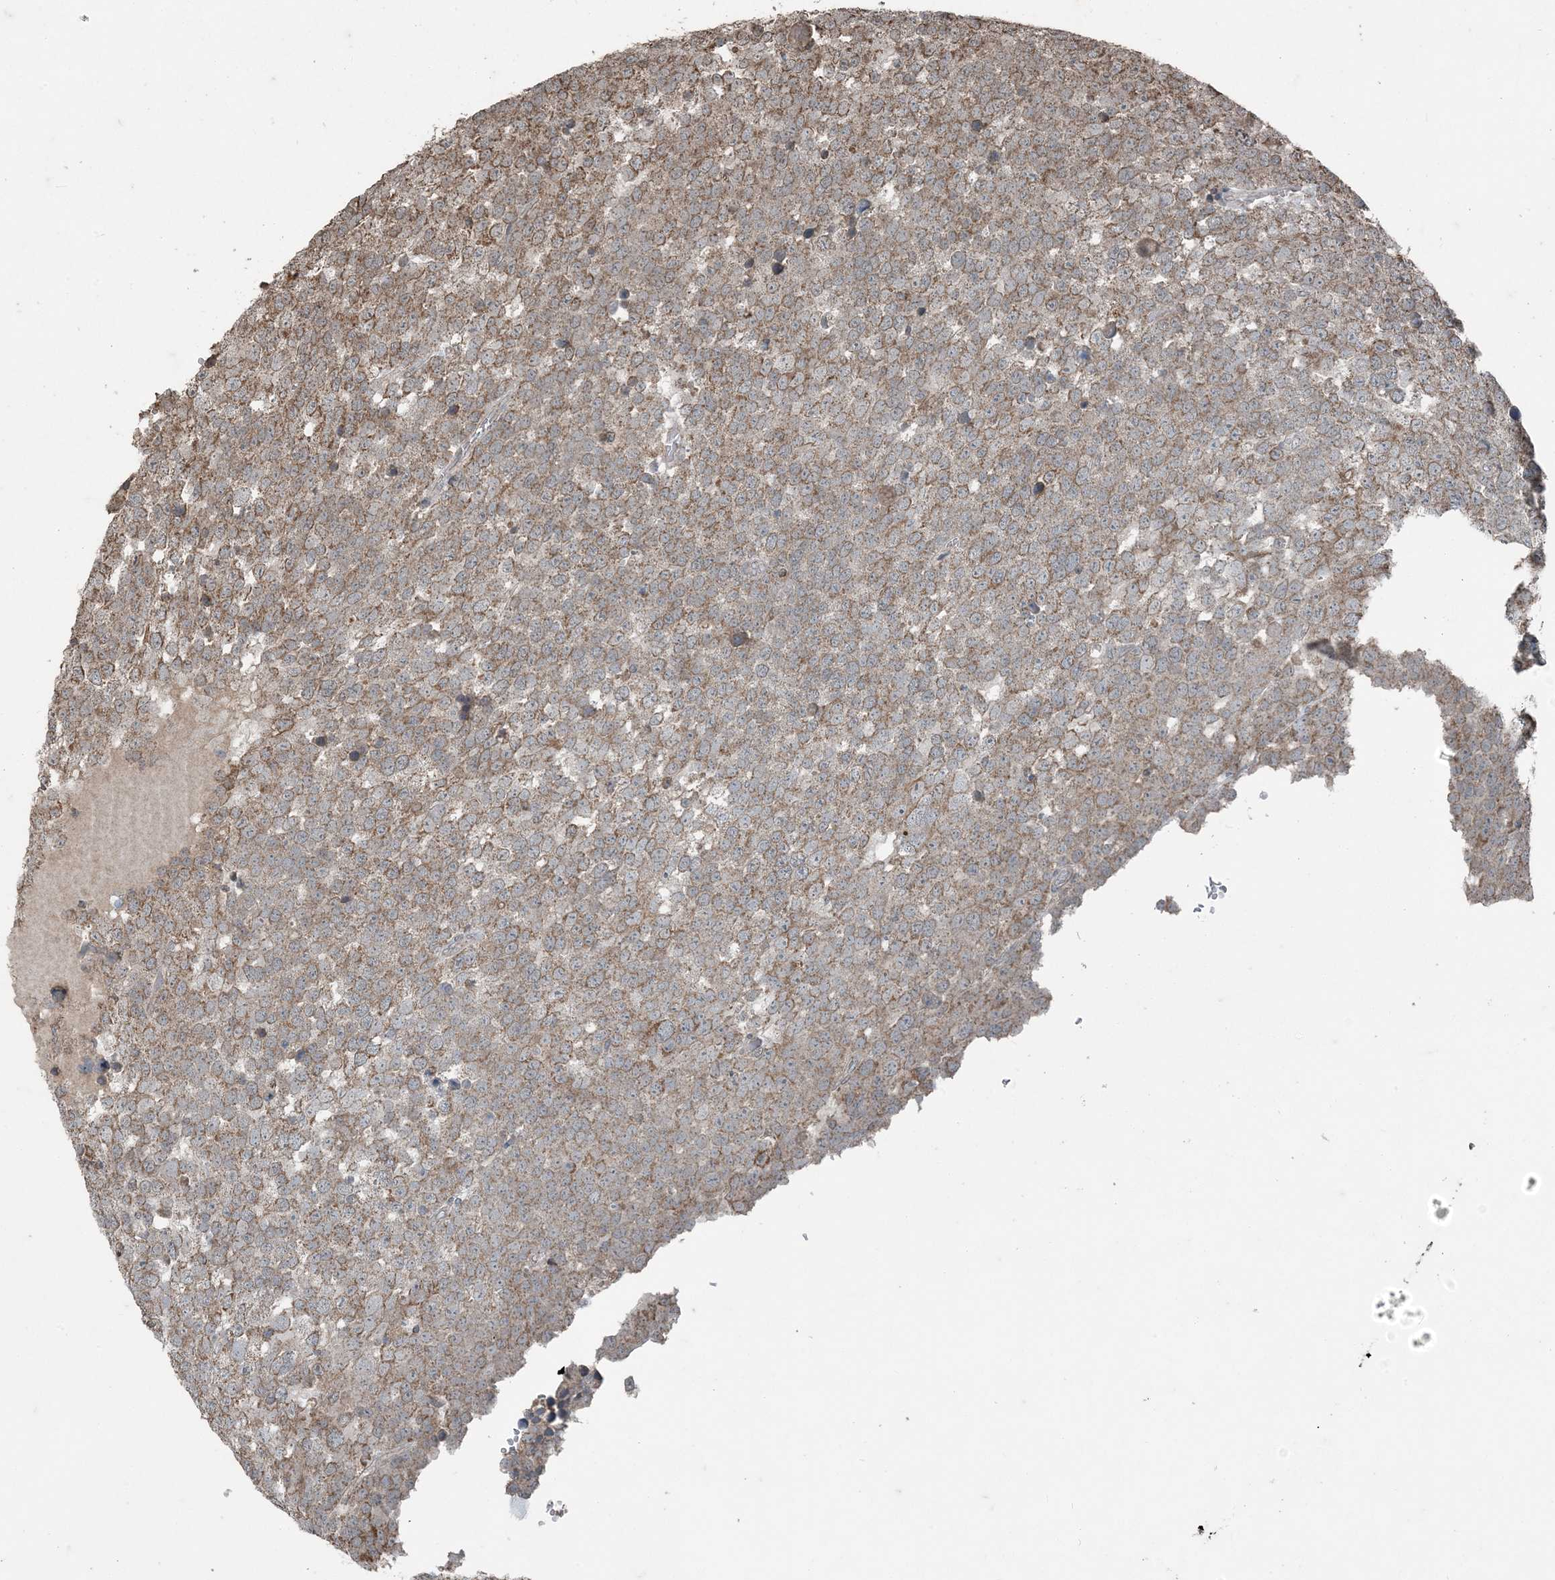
{"staining": {"intensity": "moderate", "quantity": ">75%", "location": "cytoplasmic/membranous"}, "tissue": "testis cancer", "cell_type": "Tumor cells", "image_type": "cancer", "snomed": [{"axis": "morphology", "description": "Seminoma, NOS"}, {"axis": "topography", "description": "Testis"}], "caption": "Immunohistochemical staining of human seminoma (testis) displays medium levels of moderate cytoplasmic/membranous staining in approximately >75% of tumor cells. The staining was performed using DAB (3,3'-diaminobenzidine), with brown indicating positive protein expression. Nuclei are stained blue with hematoxylin.", "gene": "GNL1", "patient": {"sex": "male", "age": 71}}